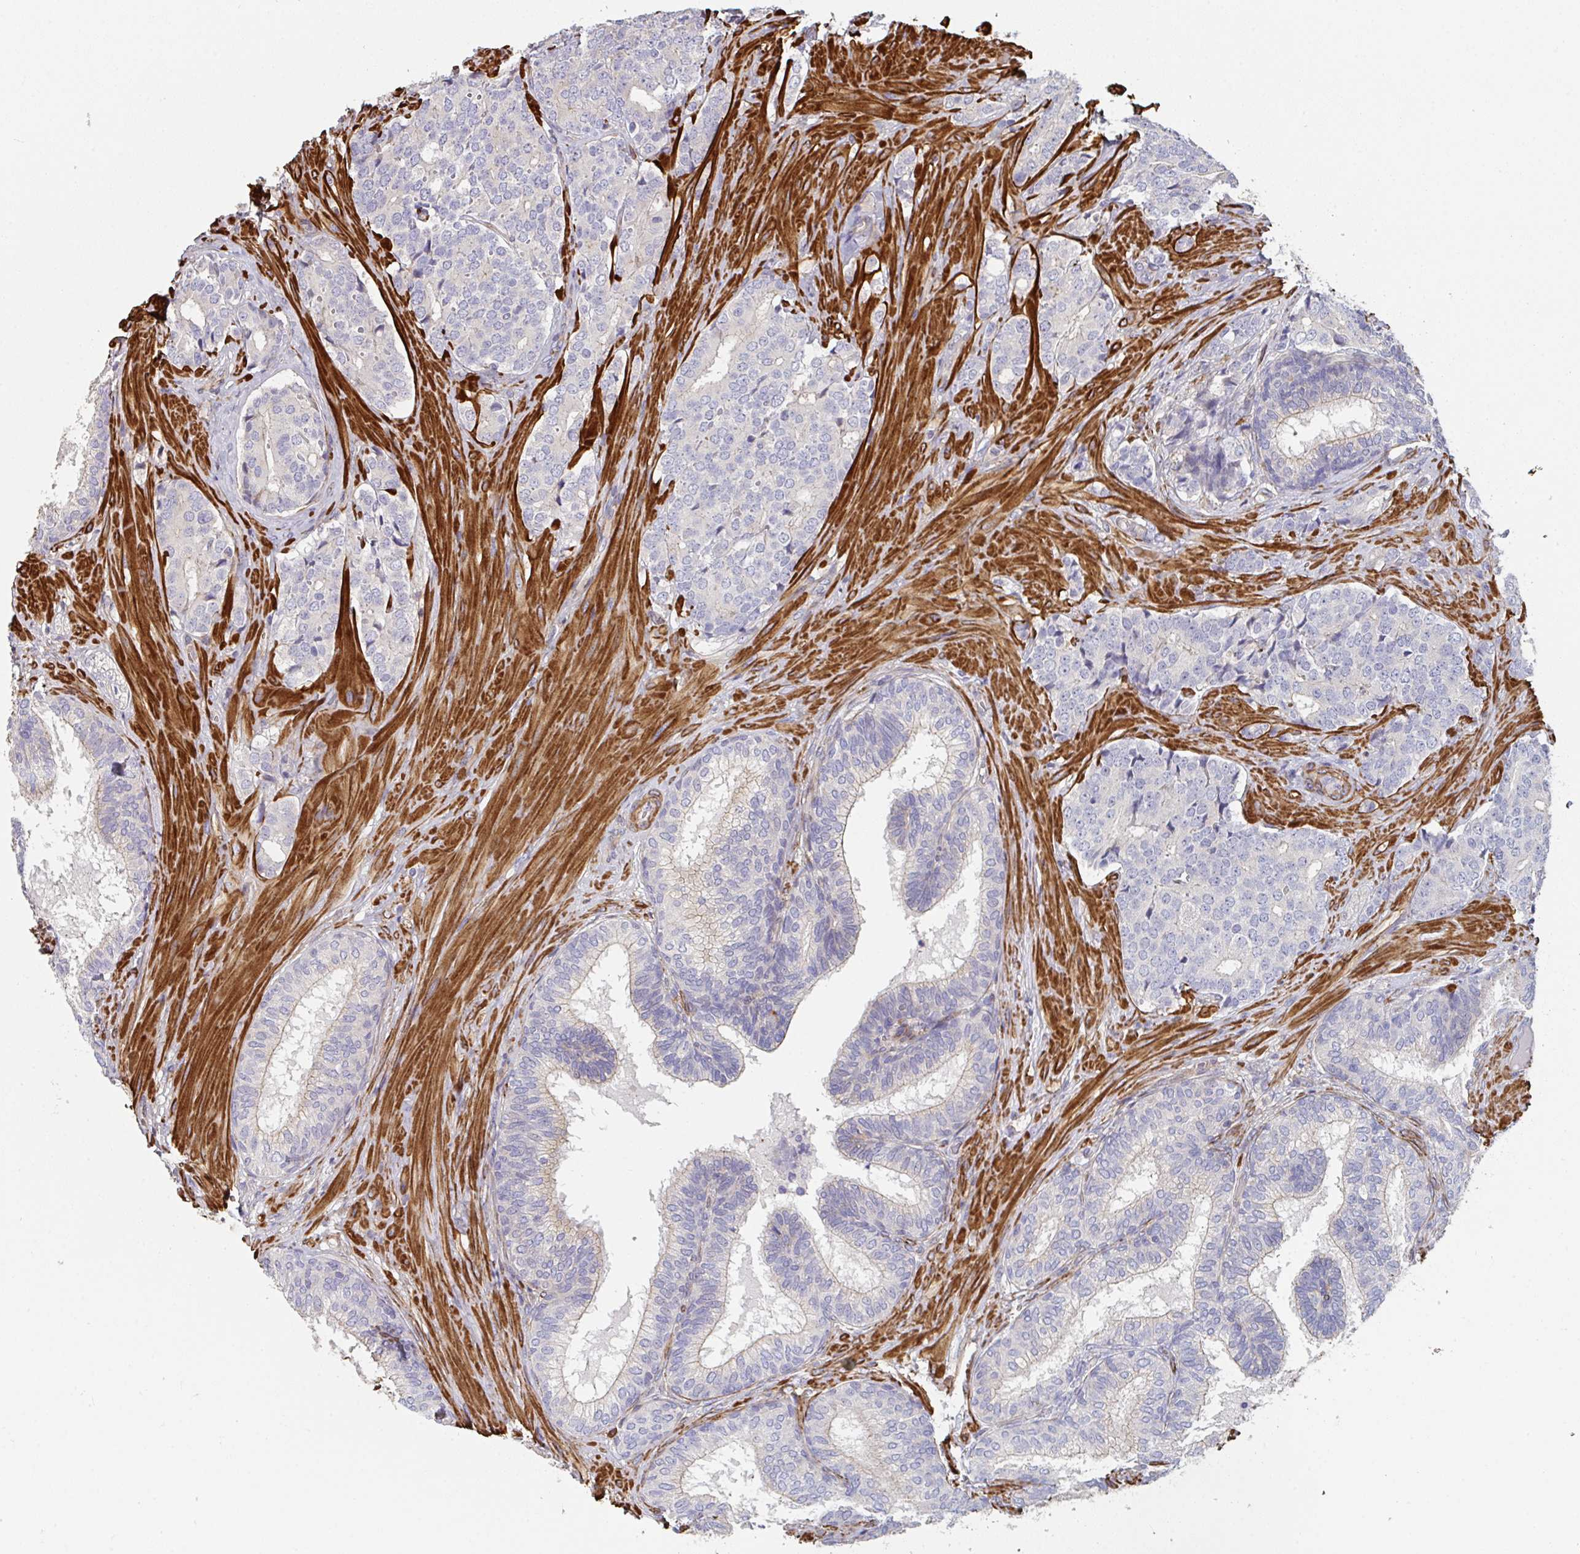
{"staining": {"intensity": "weak", "quantity": "<25%", "location": "cytoplasmic/membranous"}, "tissue": "prostate cancer", "cell_type": "Tumor cells", "image_type": "cancer", "snomed": [{"axis": "morphology", "description": "Adenocarcinoma, High grade"}, {"axis": "topography", "description": "Prostate"}], "caption": "IHC image of human prostate cancer (high-grade adenocarcinoma) stained for a protein (brown), which demonstrates no expression in tumor cells. (DAB IHC visualized using brightfield microscopy, high magnification).", "gene": "FZD2", "patient": {"sex": "male", "age": 62}}